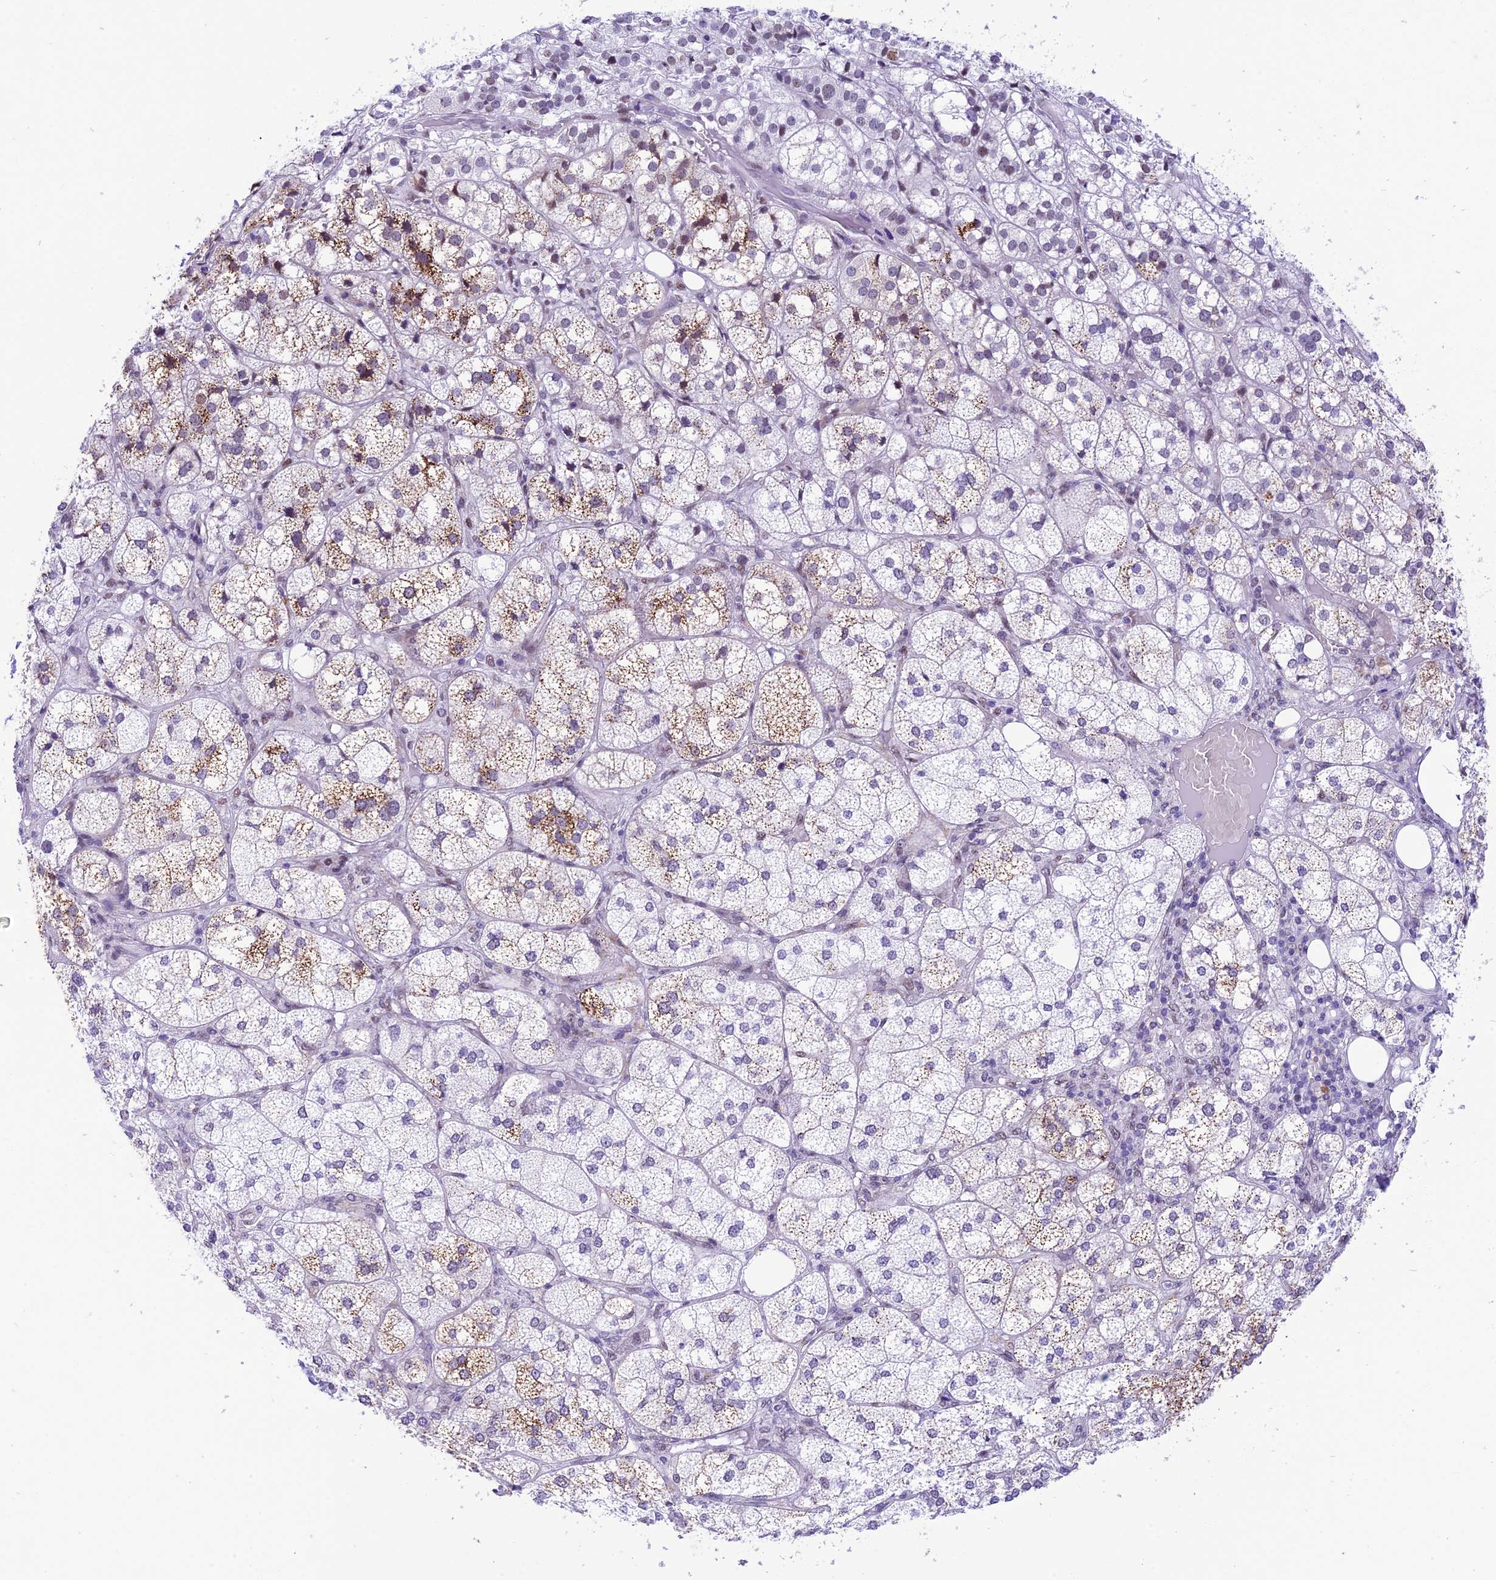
{"staining": {"intensity": "moderate", "quantity": "<25%", "location": "cytoplasmic/membranous,nuclear"}, "tissue": "adrenal gland", "cell_type": "Glandular cells", "image_type": "normal", "snomed": [{"axis": "morphology", "description": "Normal tissue, NOS"}, {"axis": "topography", "description": "Adrenal gland"}], "caption": "Immunohistochemistry histopathology image of unremarkable adrenal gland: adrenal gland stained using immunohistochemistry demonstrates low levels of moderate protein expression localized specifically in the cytoplasmic/membranous,nuclear of glandular cells, appearing as a cytoplasmic/membranous,nuclear brown color.", "gene": "RPS6KB1", "patient": {"sex": "female", "age": 61}}